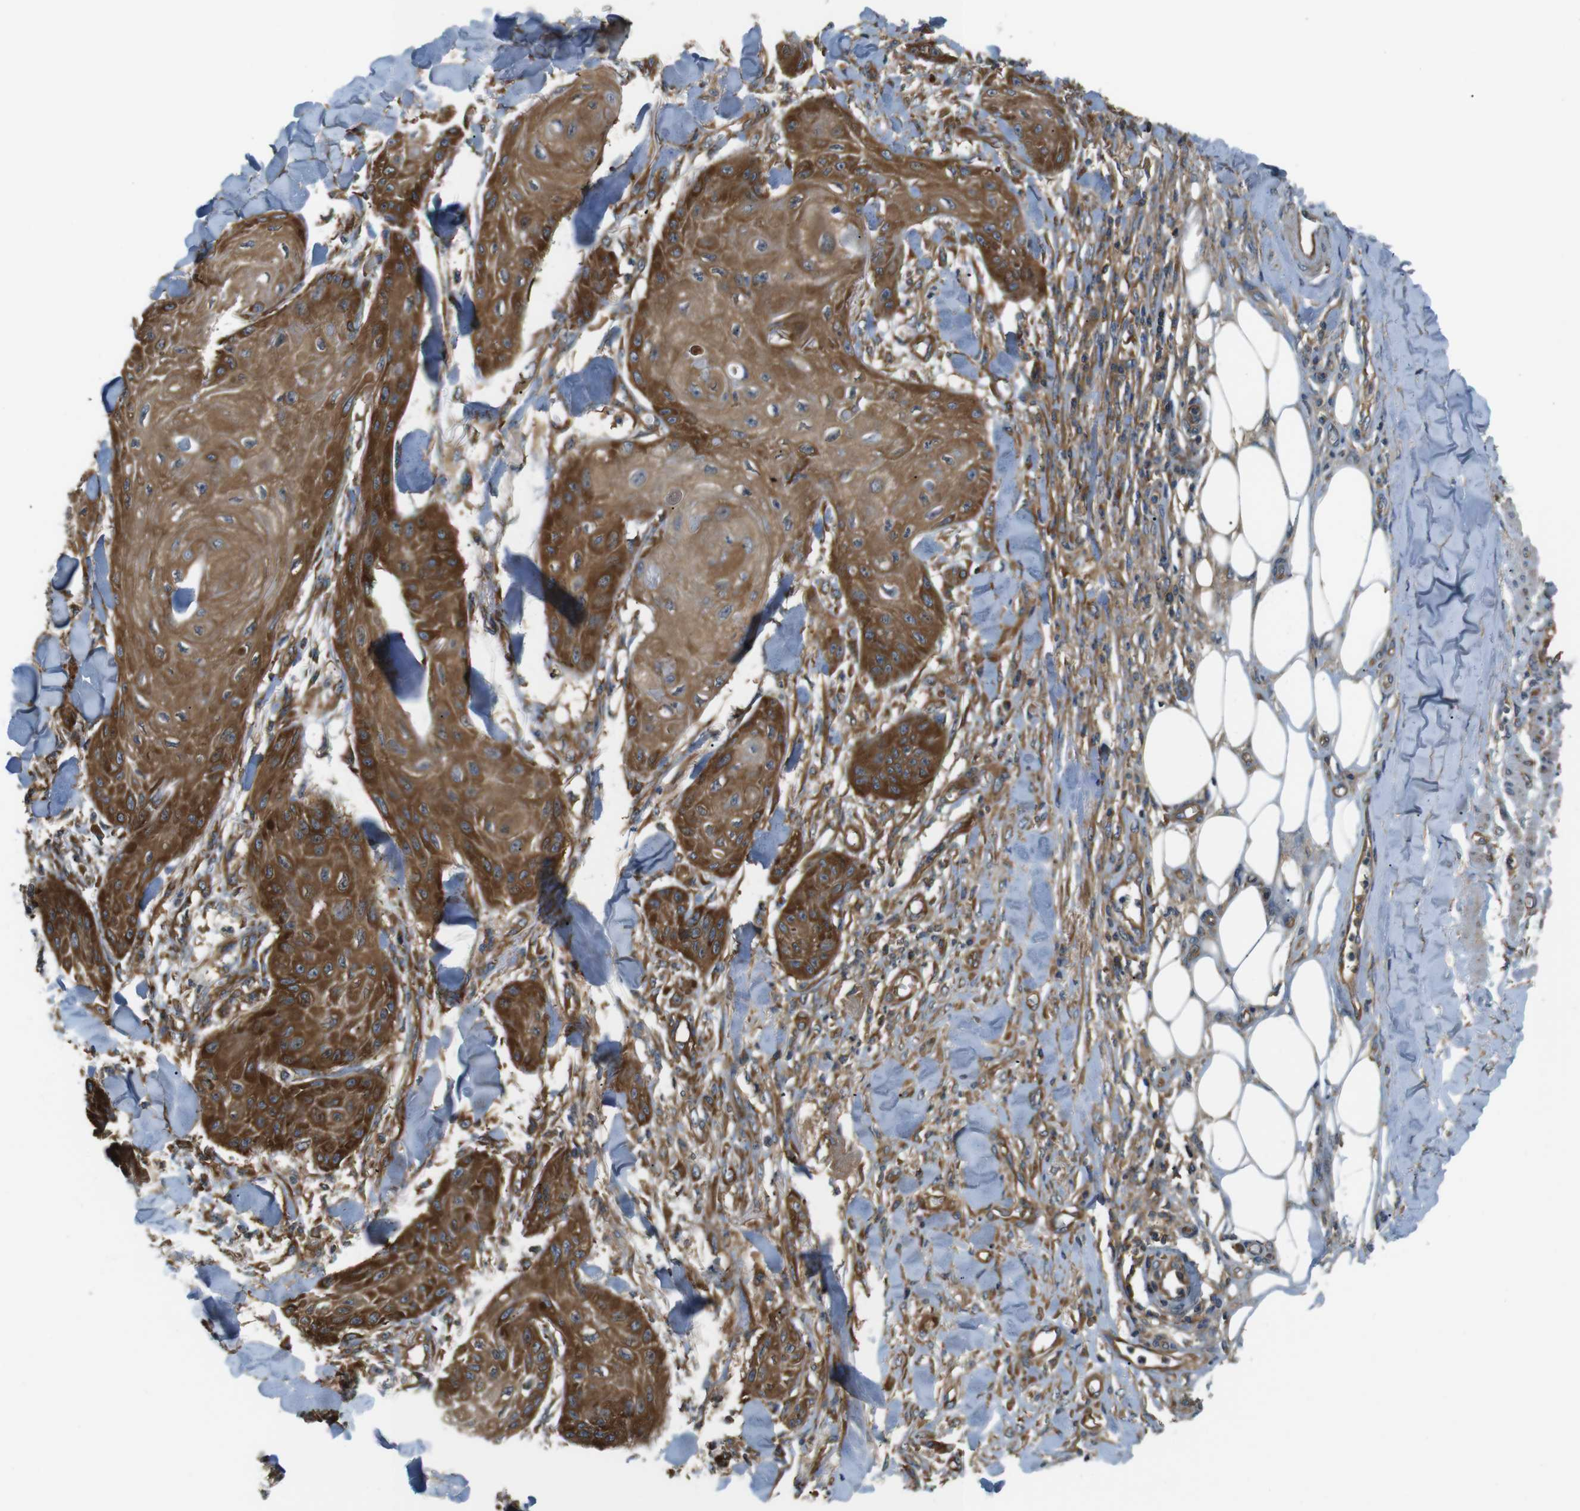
{"staining": {"intensity": "strong", "quantity": "25%-75%", "location": "cytoplasmic/membranous"}, "tissue": "skin cancer", "cell_type": "Tumor cells", "image_type": "cancer", "snomed": [{"axis": "morphology", "description": "Squamous cell carcinoma, NOS"}, {"axis": "topography", "description": "Skin"}], "caption": "Squamous cell carcinoma (skin) was stained to show a protein in brown. There is high levels of strong cytoplasmic/membranous staining in about 25%-75% of tumor cells.", "gene": "TSC1", "patient": {"sex": "male", "age": 74}}